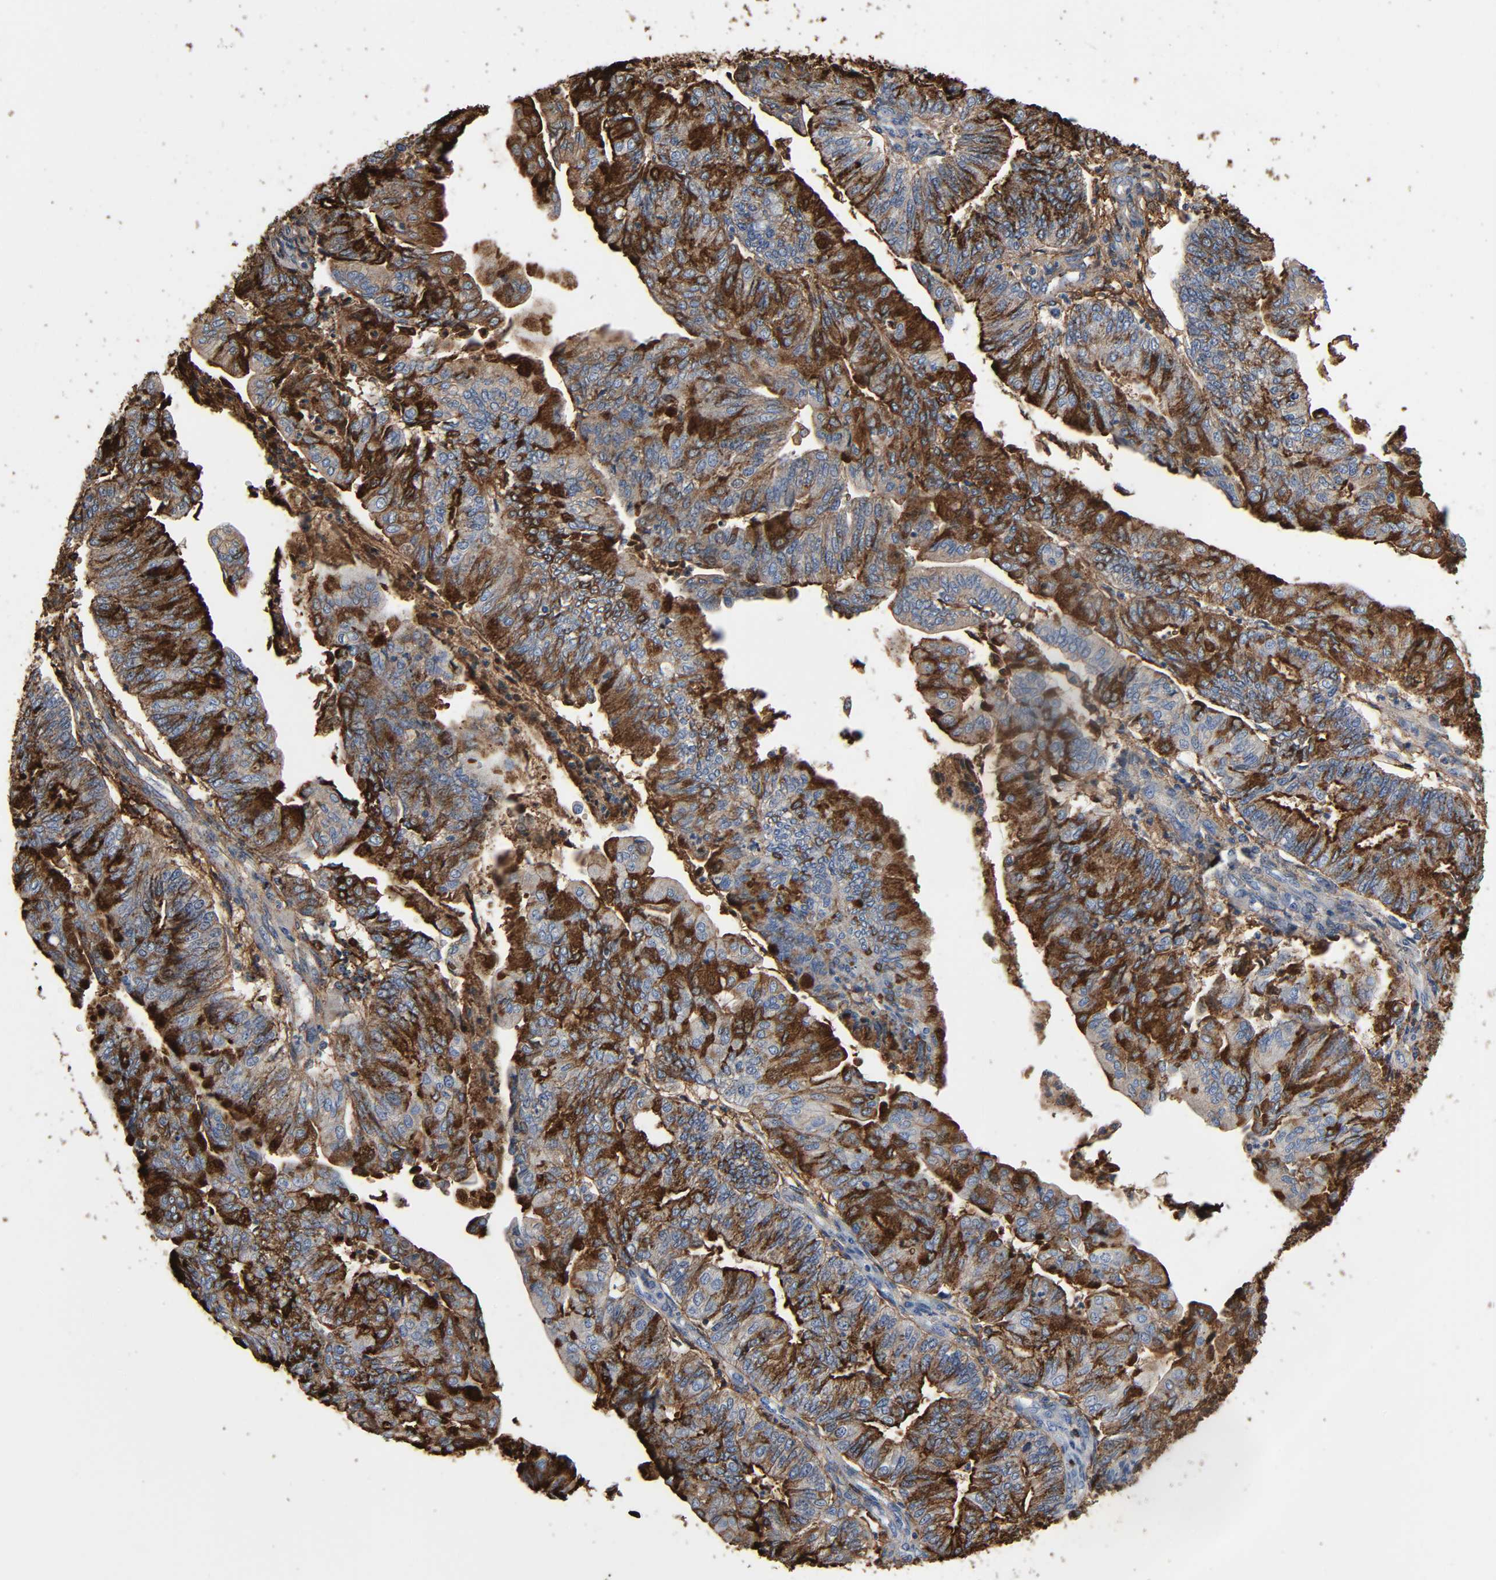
{"staining": {"intensity": "strong", "quantity": ">75%", "location": "cytoplasmic/membranous"}, "tissue": "endometrial cancer", "cell_type": "Tumor cells", "image_type": "cancer", "snomed": [{"axis": "morphology", "description": "Adenocarcinoma, NOS"}, {"axis": "topography", "description": "Endometrium"}], "caption": "Human endometrial cancer (adenocarcinoma) stained with a brown dye displays strong cytoplasmic/membranous positive staining in approximately >75% of tumor cells.", "gene": "C3", "patient": {"sex": "female", "age": 59}}